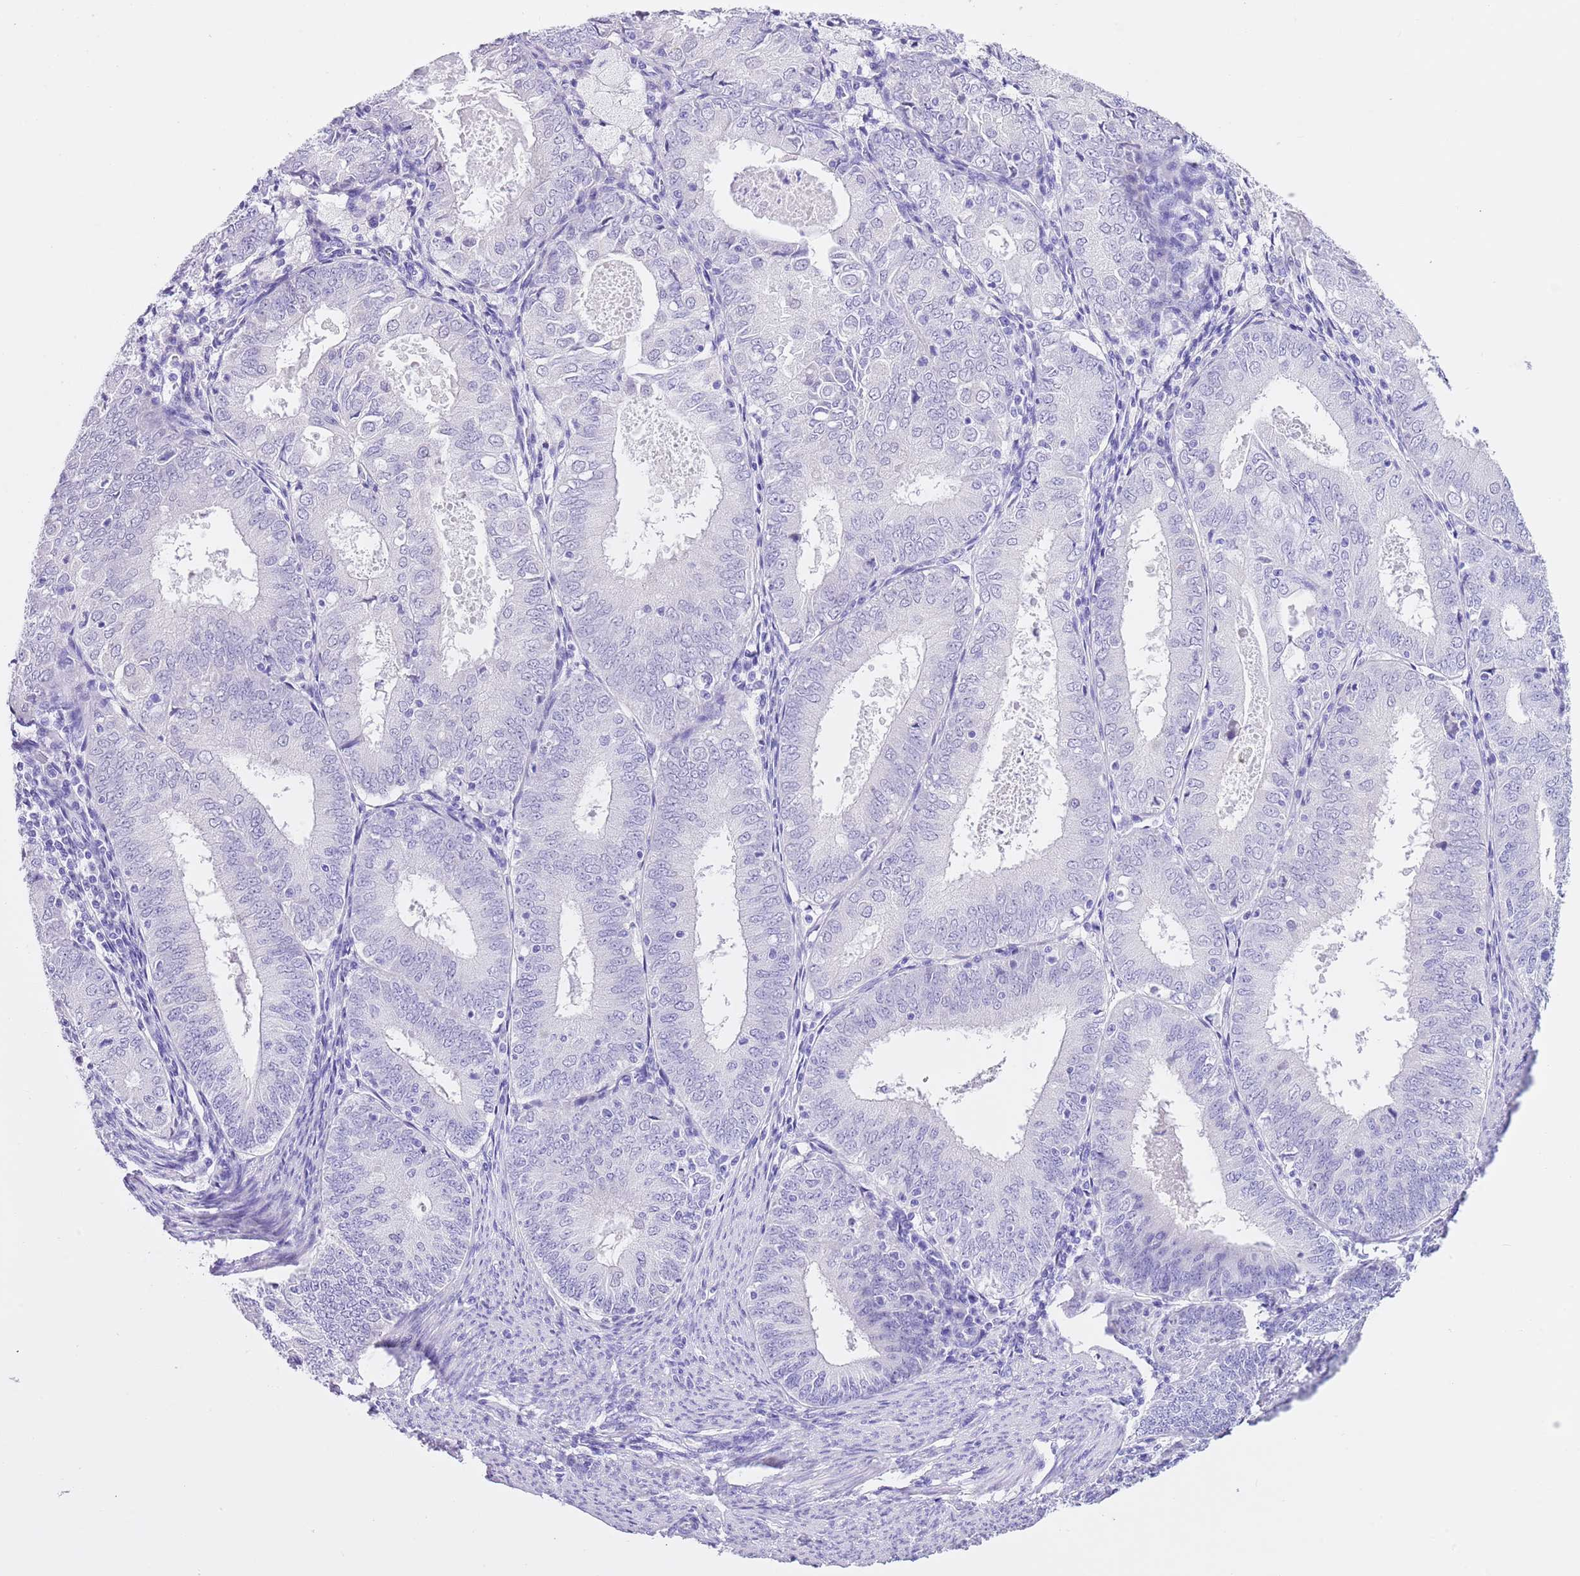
{"staining": {"intensity": "negative", "quantity": "none", "location": "none"}, "tissue": "endometrial cancer", "cell_type": "Tumor cells", "image_type": "cancer", "snomed": [{"axis": "morphology", "description": "Adenocarcinoma, NOS"}, {"axis": "topography", "description": "Endometrium"}], "caption": "Human endometrial cancer (adenocarcinoma) stained for a protein using IHC displays no staining in tumor cells.", "gene": "TMEM185B", "patient": {"sex": "female", "age": 57}}